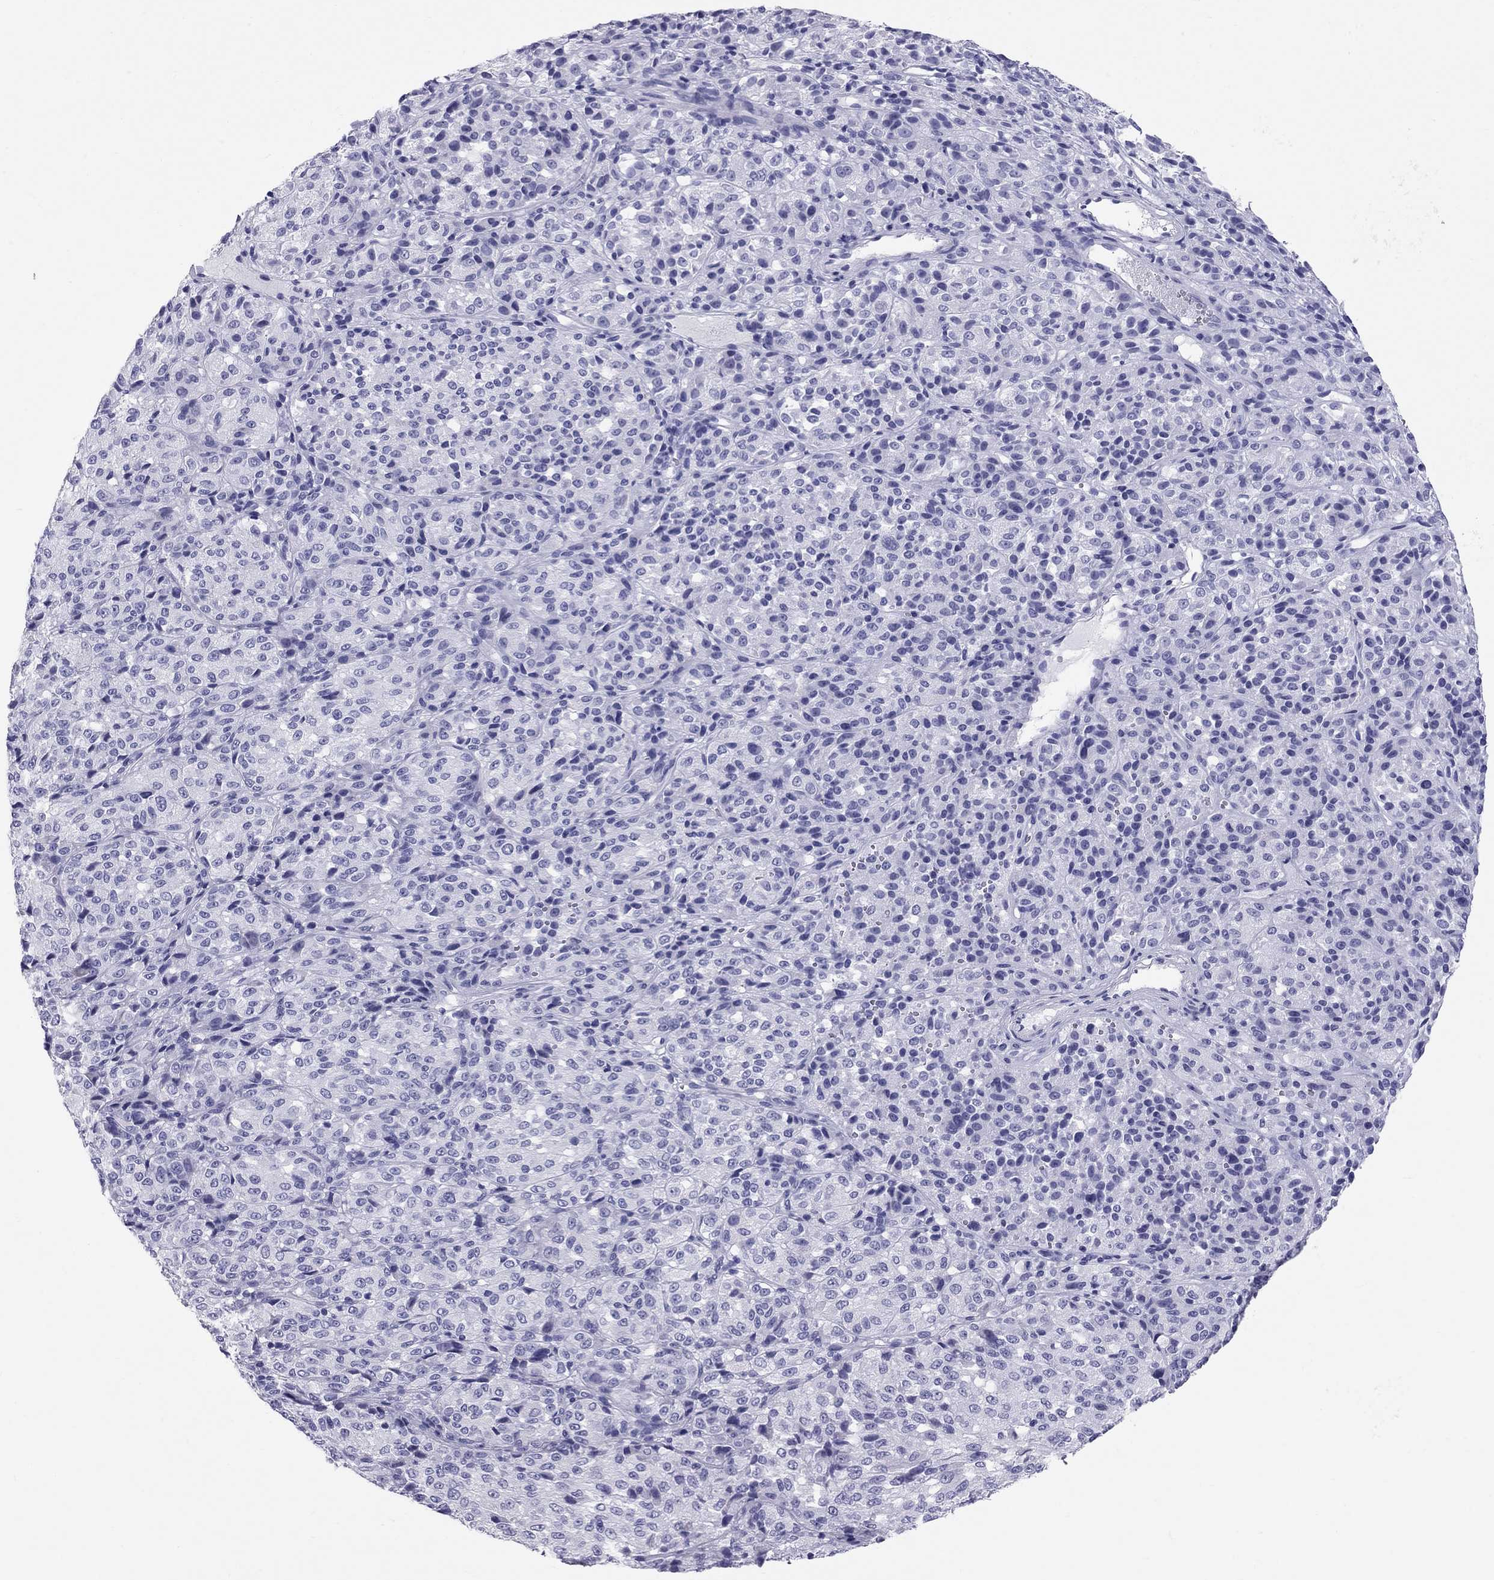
{"staining": {"intensity": "negative", "quantity": "none", "location": "none"}, "tissue": "melanoma", "cell_type": "Tumor cells", "image_type": "cancer", "snomed": [{"axis": "morphology", "description": "Malignant melanoma, Metastatic site"}, {"axis": "topography", "description": "Brain"}], "caption": "IHC of malignant melanoma (metastatic site) shows no positivity in tumor cells.", "gene": "TRPM3", "patient": {"sex": "female", "age": 56}}